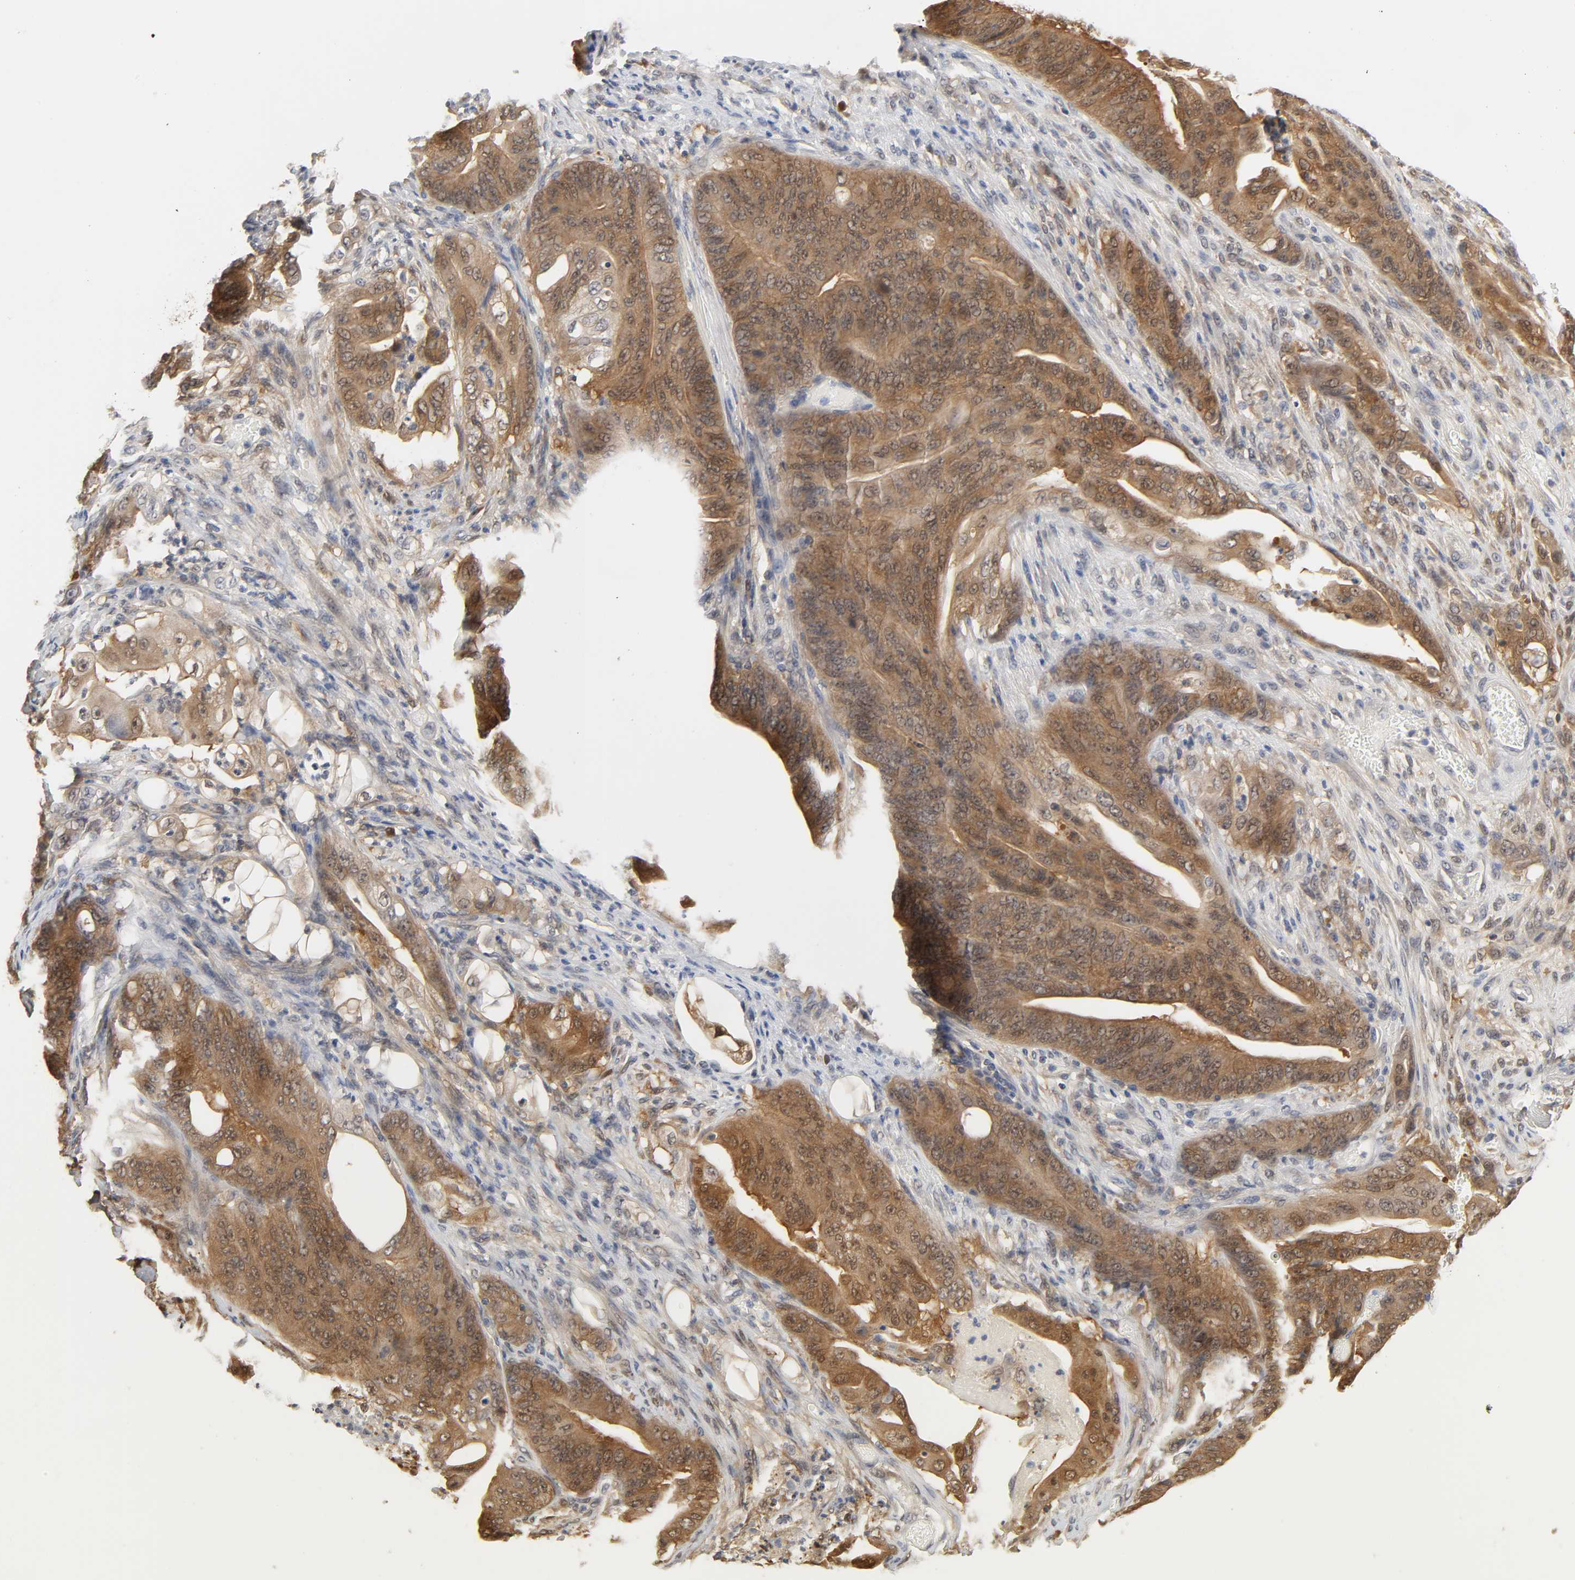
{"staining": {"intensity": "moderate", "quantity": ">75%", "location": "cytoplasmic/membranous"}, "tissue": "stomach cancer", "cell_type": "Tumor cells", "image_type": "cancer", "snomed": [{"axis": "morphology", "description": "Adenocarcinoma, NOS"}, {"axis": "topography", "description": "Stomach"}], "caption": "This histopathology image reveals immunohistochemistry staining of human adenocarcinoma (stomach), with medium moderate cytoplasmic/membranous staining in approximately >75% of tumor cells.", "gene": "MIF", "patient": {"sex": "female", "age": 73}}